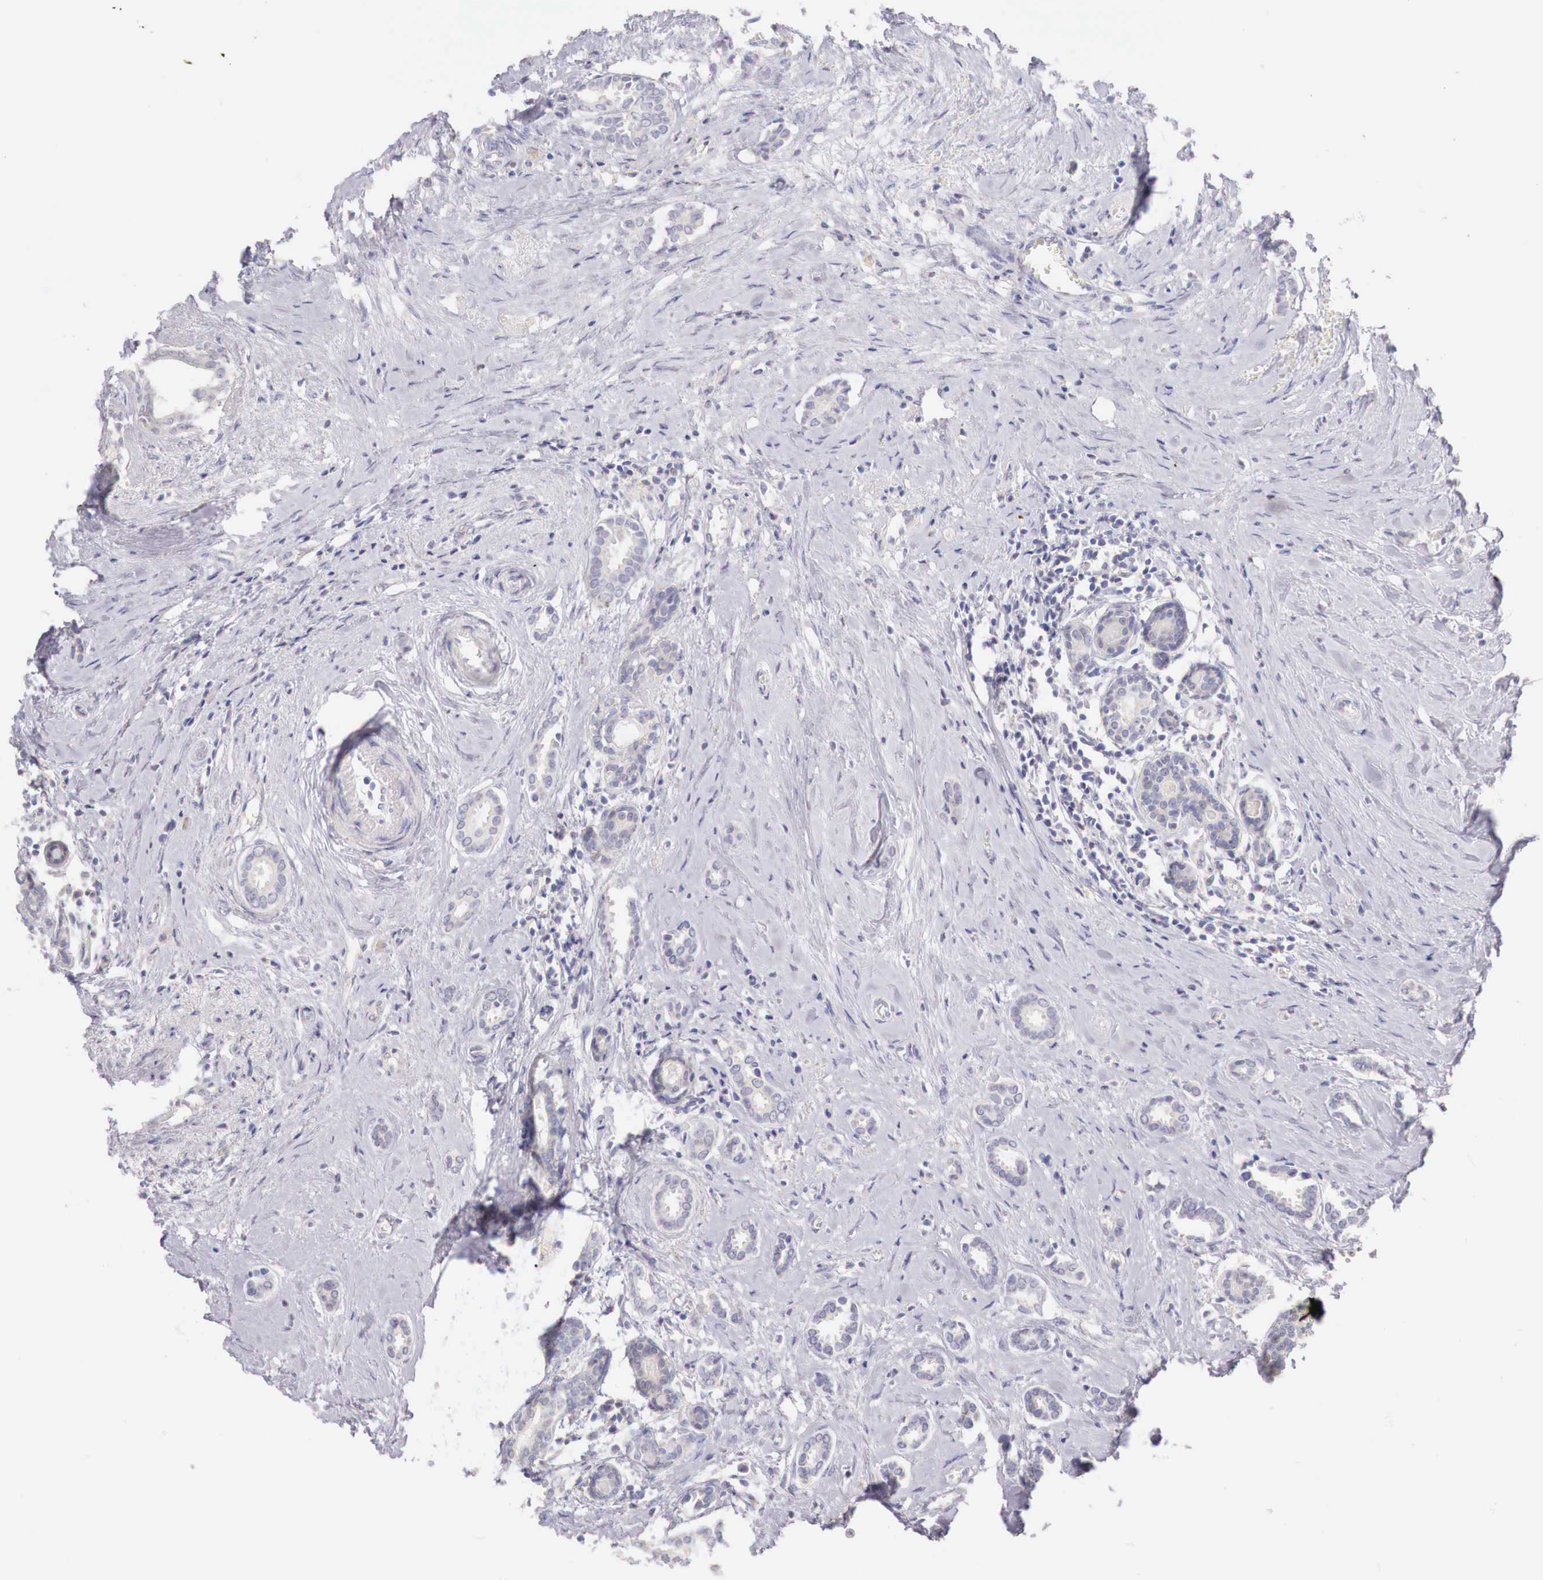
{"staining": {"intensity": "negative", "quantity": "none", "location": "none"}, "tissue": "breast cancer", "cell_type": "Tumor cells", "image_type": "cancer", "snomed": [{"axis": "morphology", "description": "Duct carcinoma"}, {"axis": "topography", "description": "Breast"}], "caption": "Immunohistochemistry of breast infiltrating ductal carcinoma shows no positivity in tumor cells.", "gene": "ITIH6", "patient": {"sex": "female", "age": 50}}